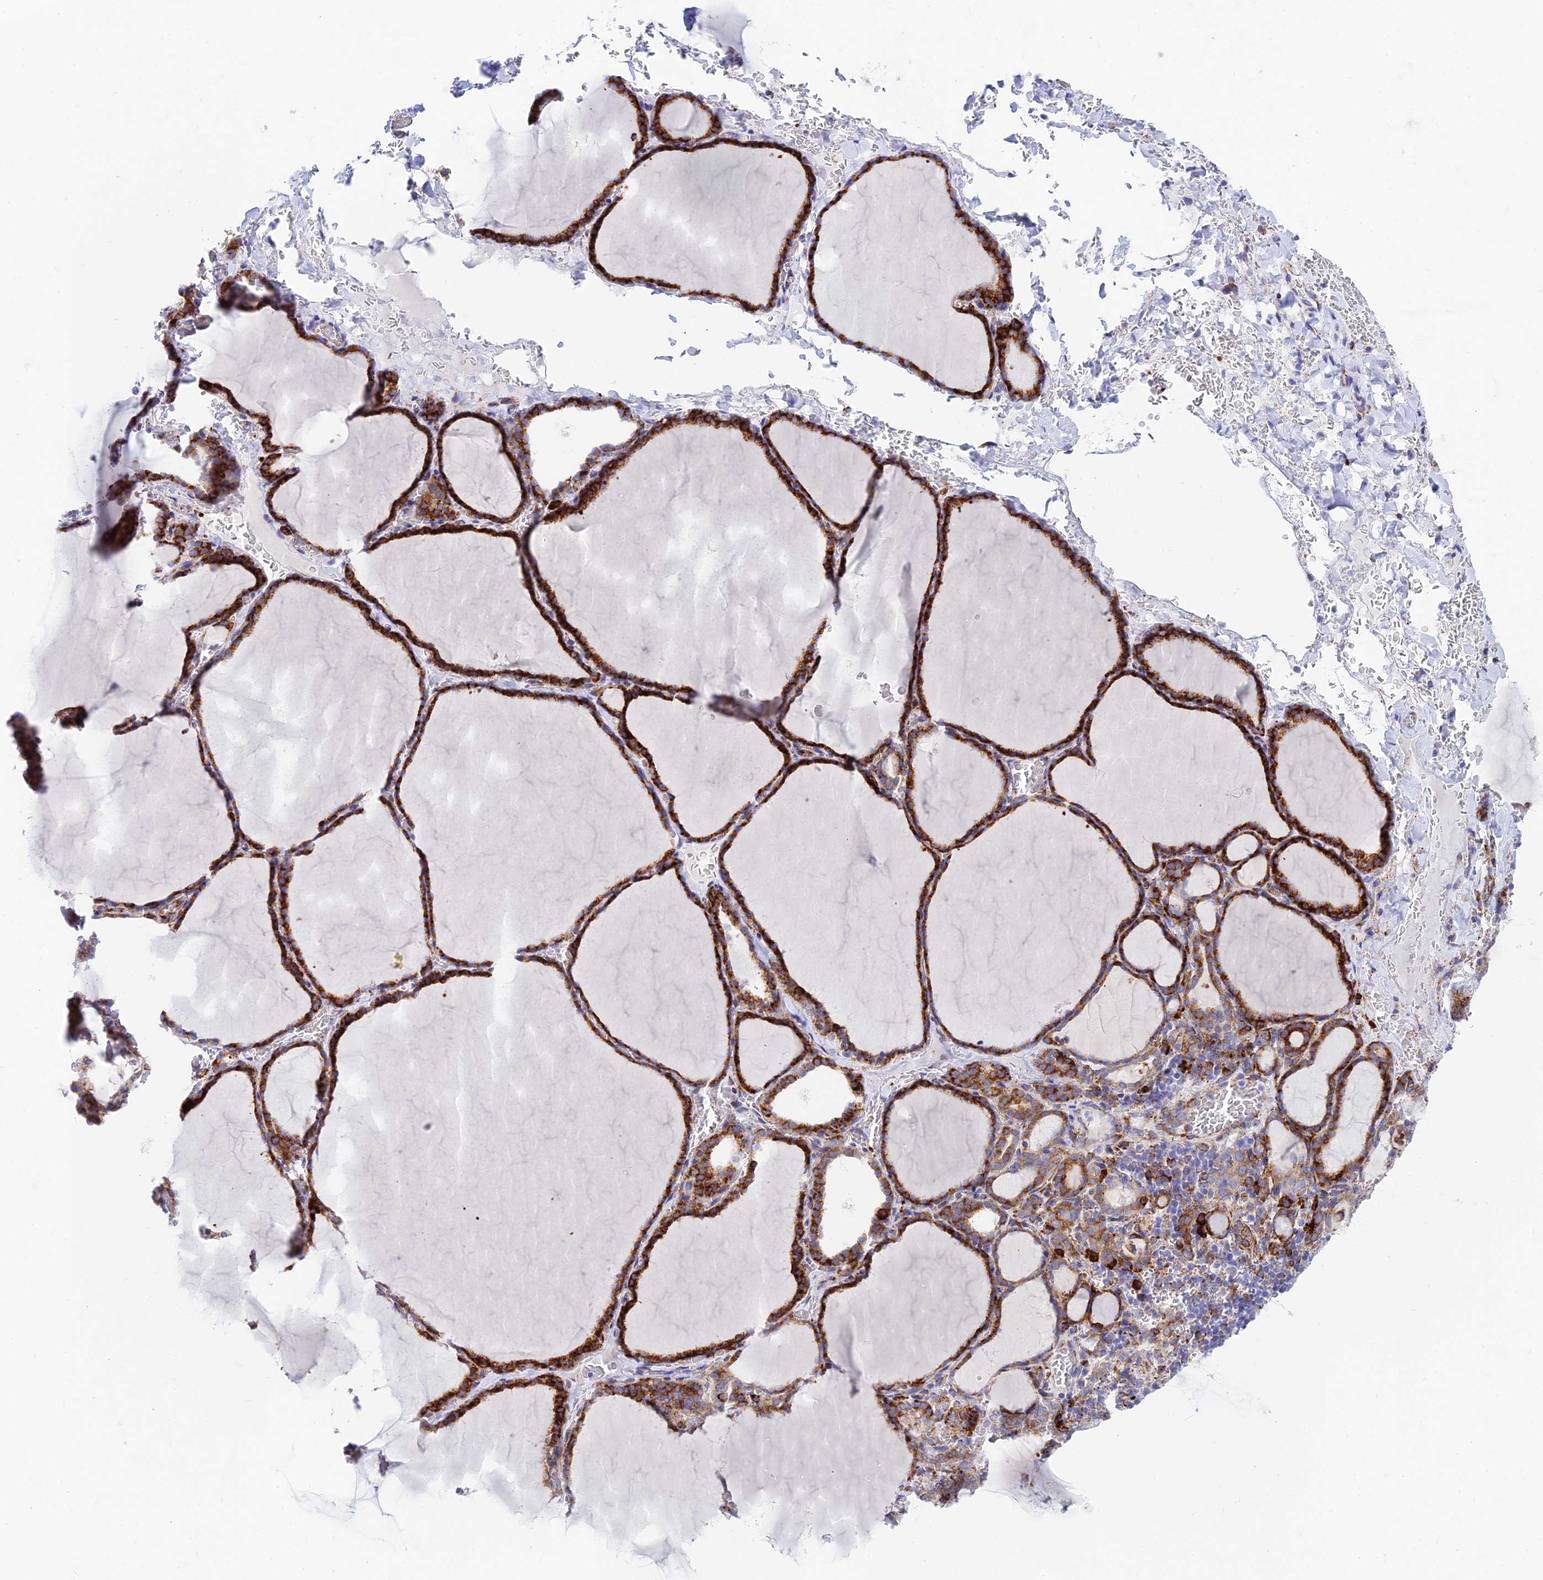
{"staining": {"intensity": "strong", "quantity": ">75%", "location": "cytoplasmic/membranous"}, "tissue": "thyroid gland", "cell_type": "Glandular cells", "image_type": "normal", "snomed": [{"axis": "morphology", "description": "Normal tissue, NOS"}, {"axis": "topography", "description": "Thyroid gland"}], "caption": "Immunohistochemistry (DAB) staining of unremarkable human thyroid gland displays strong cytoplasmic/membranous protein positivity in approximately >75% of glandular cells. (Brightfield microscopy of DAB IHC at high magnification).", "gene": "TUBGCP6", "patient": {"sex": "female", "age": 39}}